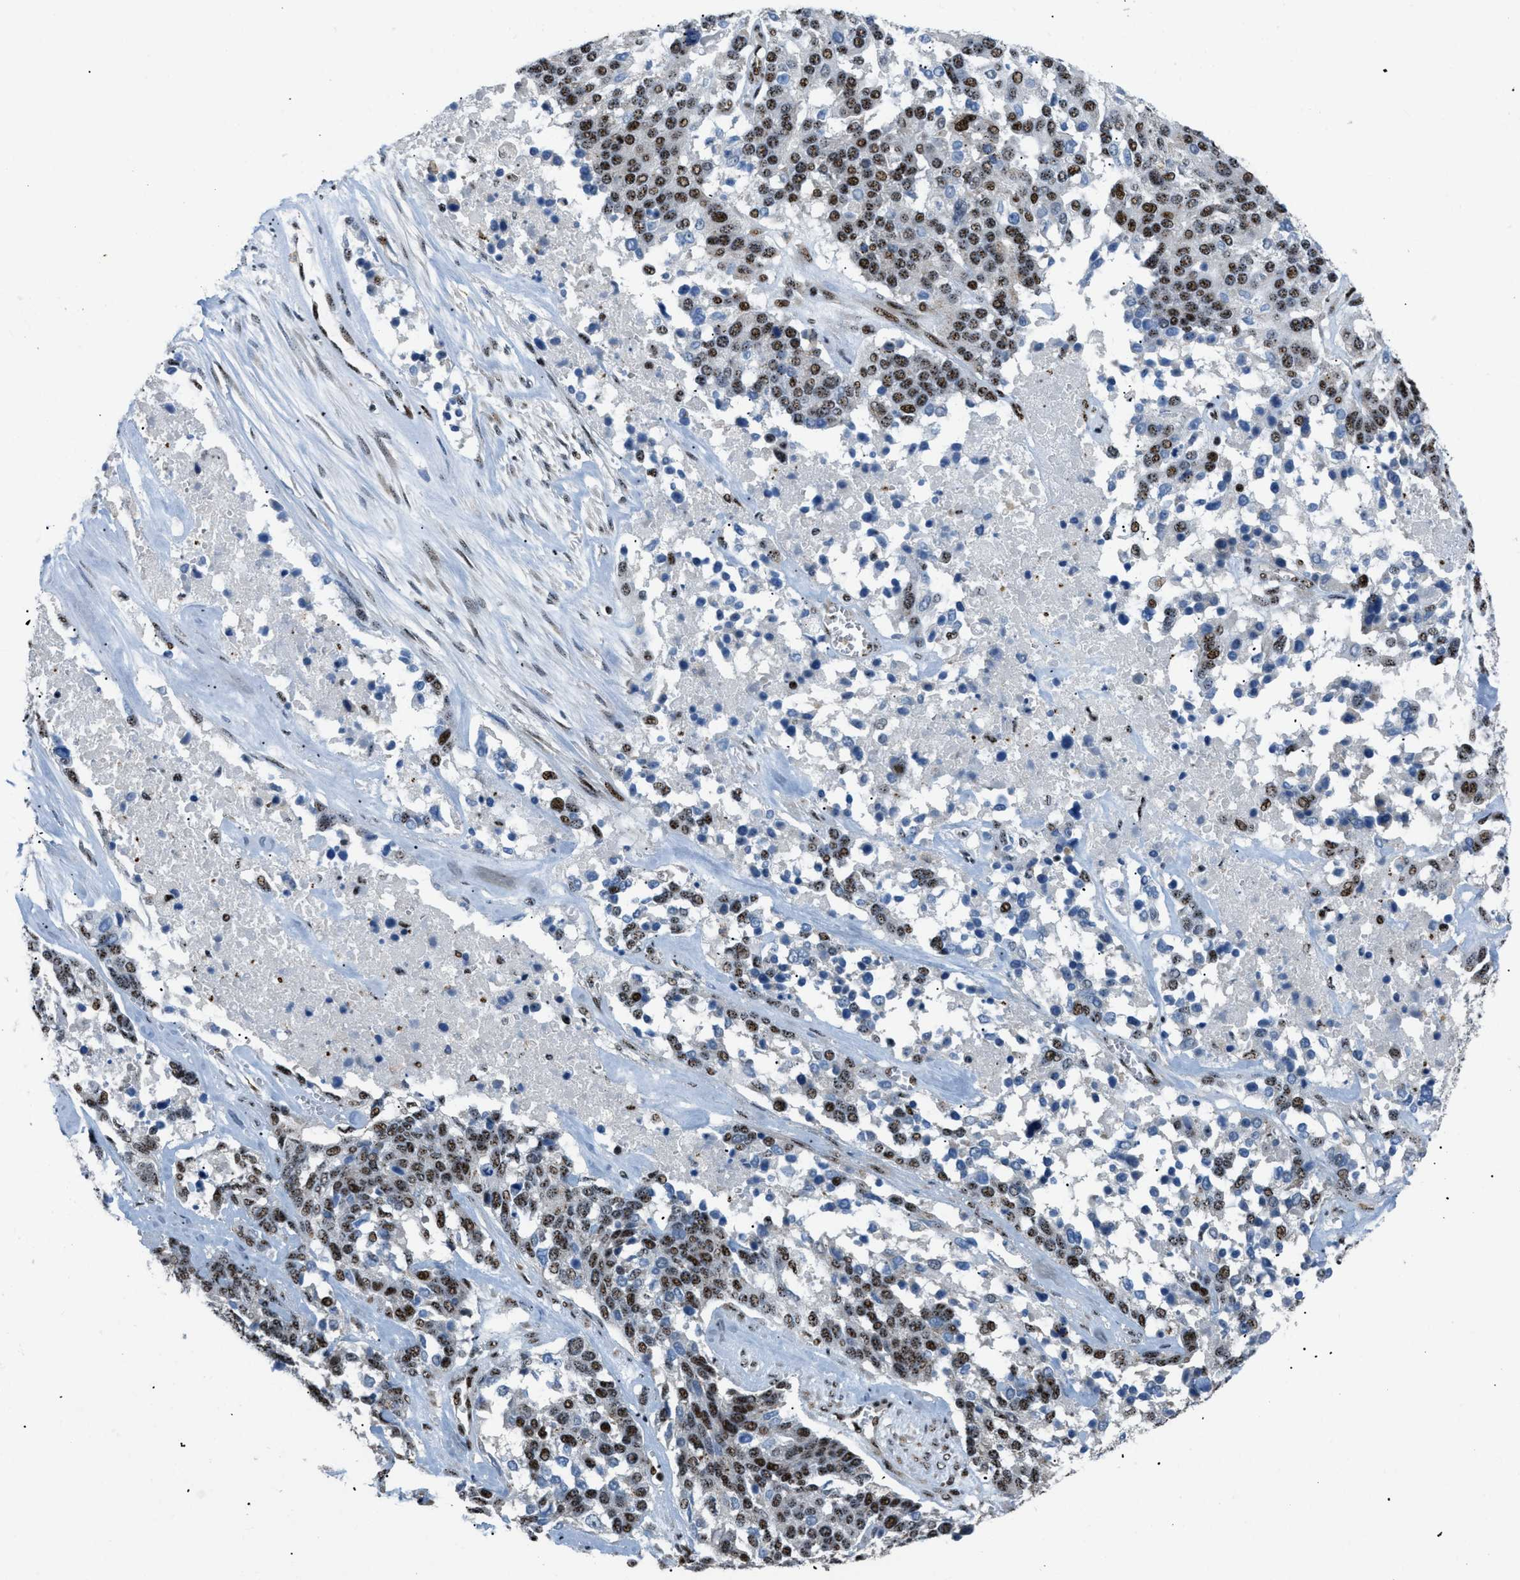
{"staining": {"intensity": "strong", "quantity": ">75%", "location": "nuclear"}, "tissue": "ovarian cancer", "cell_type": "Tumor cells", "image_type": "cancer", "snomed": [{"axis": "morphology", "description": "Cystadenocarcinoma, serous, NOS"}, {"axis": "topography", "description": "Ovary"}], "caption": "A high amount of strong nuclear positivity is present in about >75% of tumor cells in ovarian cancer tissue. (Brightfield microscopy of DAB IHC at high magnification).", "gene": "CDR2", "patient": {"sex": "female", "age": 44}}